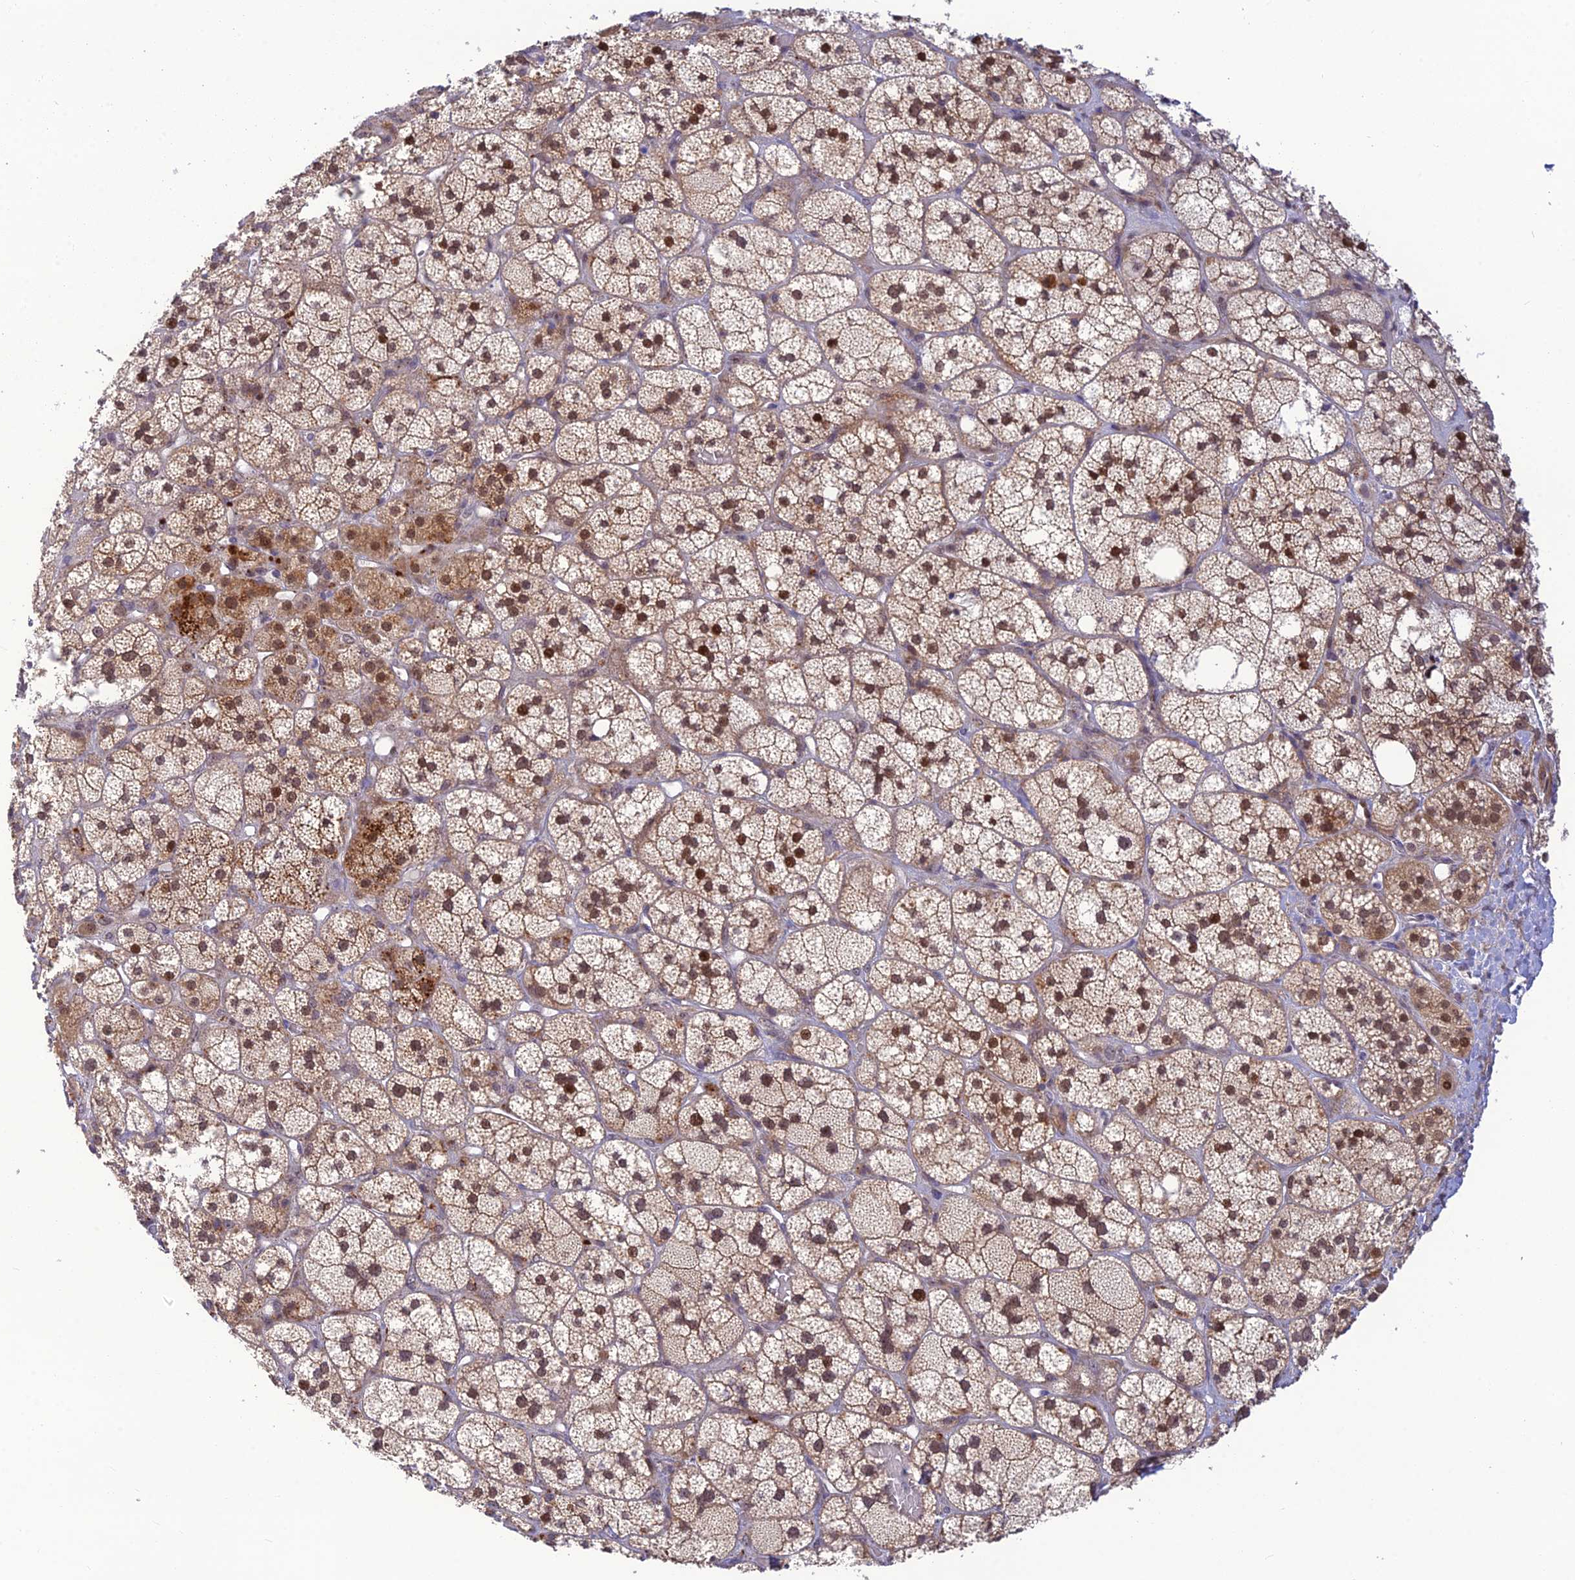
{"staining": {"intensity": "moderate", "quantity": "25%-75%", "location": "cytoplasmic/membranous,nuclear"}, "tissue": "adrenal gland", "cell_type": "Glandular cells", "image_type": "normal", "snomed": [{"axis": "morphology", "description": "Normal tissue, NOS"}, {"axis": "topography", "description": "Adrenal gland"}], "caption": "Protein analysis of benign adrenal gland reveals moderate cytoplasmic/membranous,nuclear positivity in approximately 25%-75% of glandular cells.", "gene": "ASPDH", "patient": {"sex": "male", "age": 61}}